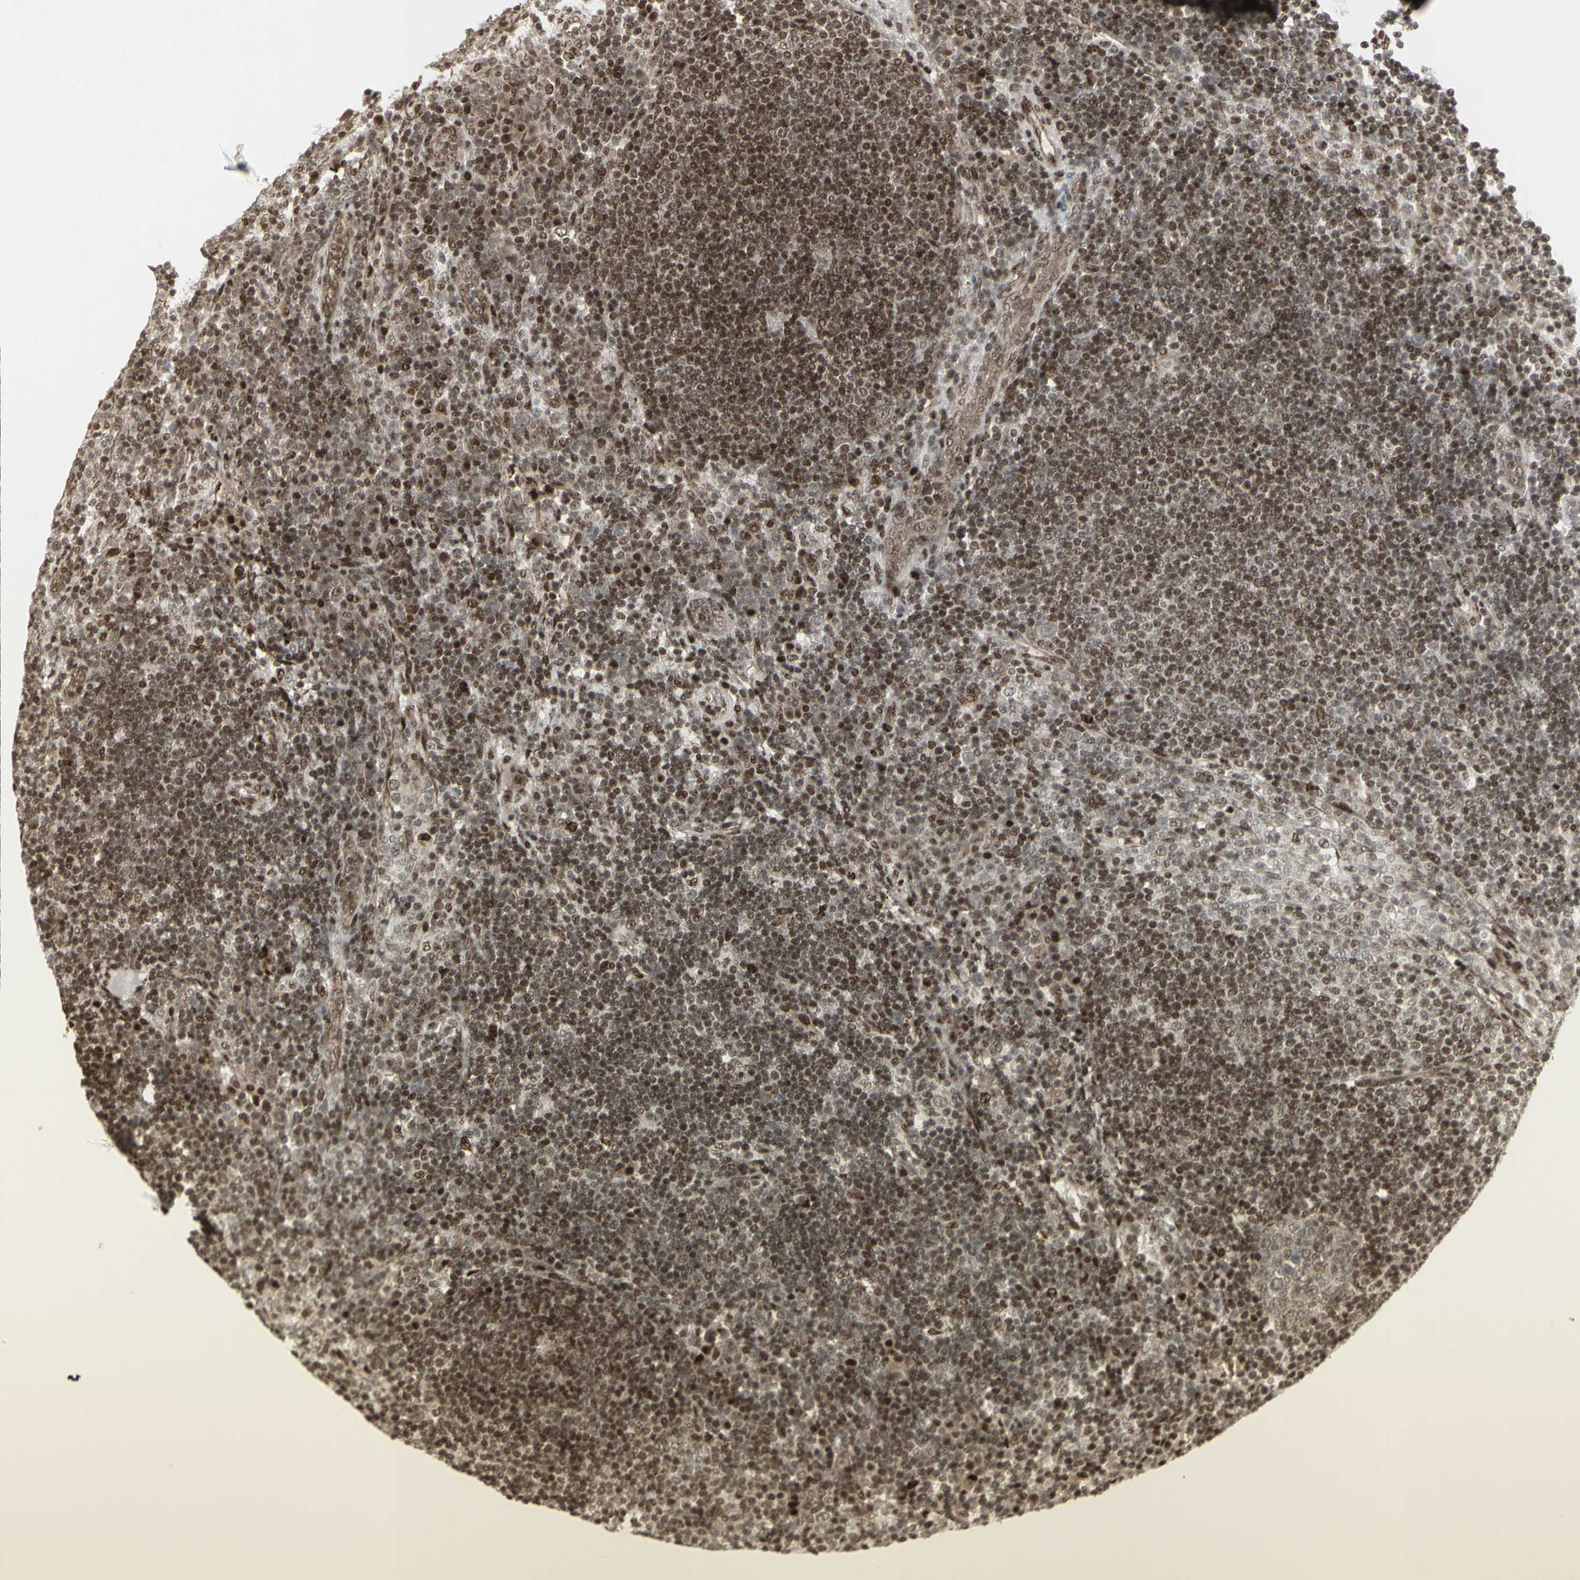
{"staining": {"intensity": "moderate", "quantity": ">75%", "location": "nuclear"}, "tissue": "lymph node", "cell_type": "Germinal center cells", "image_type": "normal", "snomed": [{"axis": "morphology", "description": "Normal tissue, NOS"}, {"axis": "topography", "description": "Lymph node"}], "caption": "Germinal center cells exhibit medium levels of moderate nuclear staining in approximately >75% of cells in normal human lymph node.", "gene": "CBX1", "patient": {"sex": "female", "age": 53}}